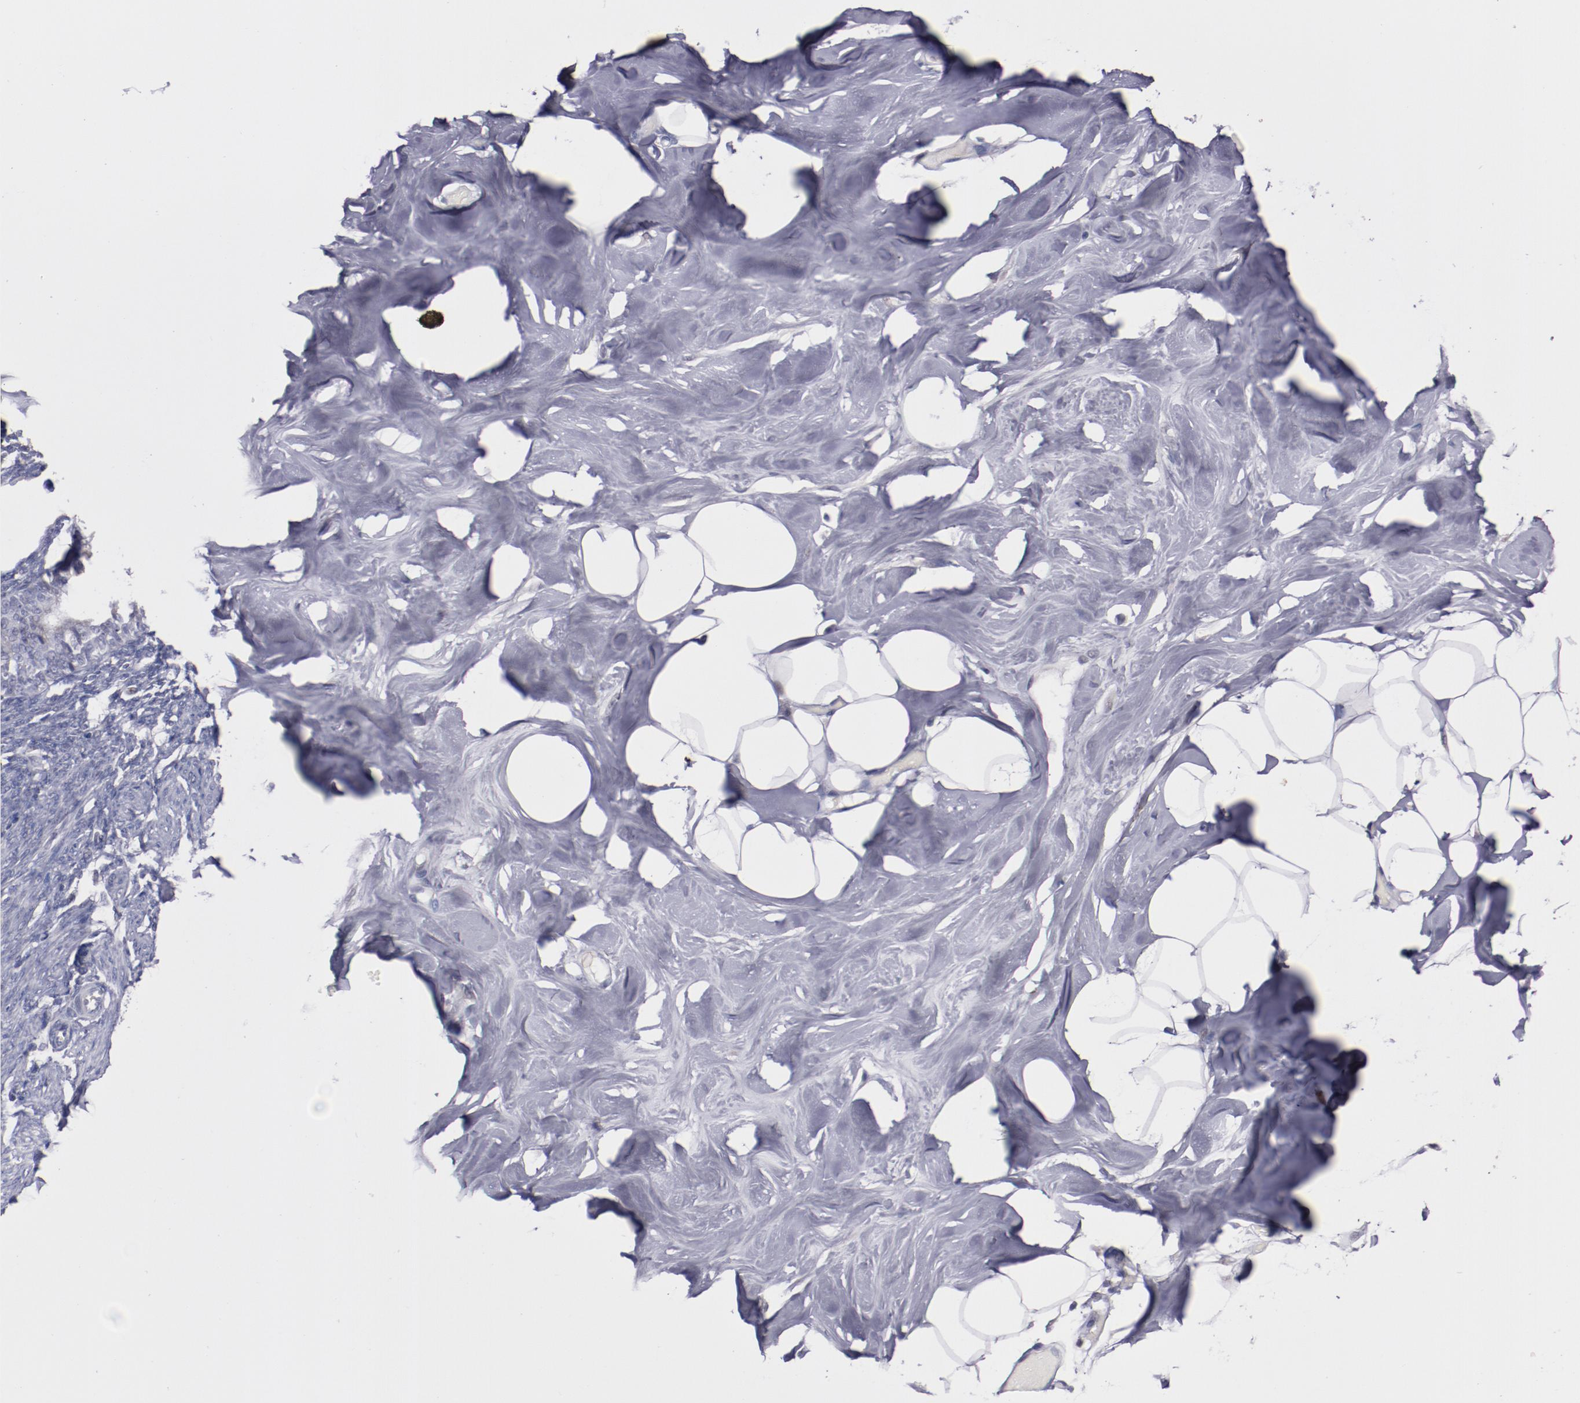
{"staining": {"intensity": "negative", "quantity": "none", "location": "none"}, "tissue": "breast", "cell_type": "Adipocytes", "image_type": "normal", "snomed": [{"axis": "morphology", "description": "Normal tissue, NOS"}, {"axis": "topography", "description": "Breast"}, {"axis": "topography", "description": "Soft tissue"}], "caption": "The image demonstrates no staining of adipocytes in benign breast. (Brightfield microscopy of DAB immunohistochemistry at high magnification).", "gene": "SYP", "patient": {"sex": "female", "age": 25}}